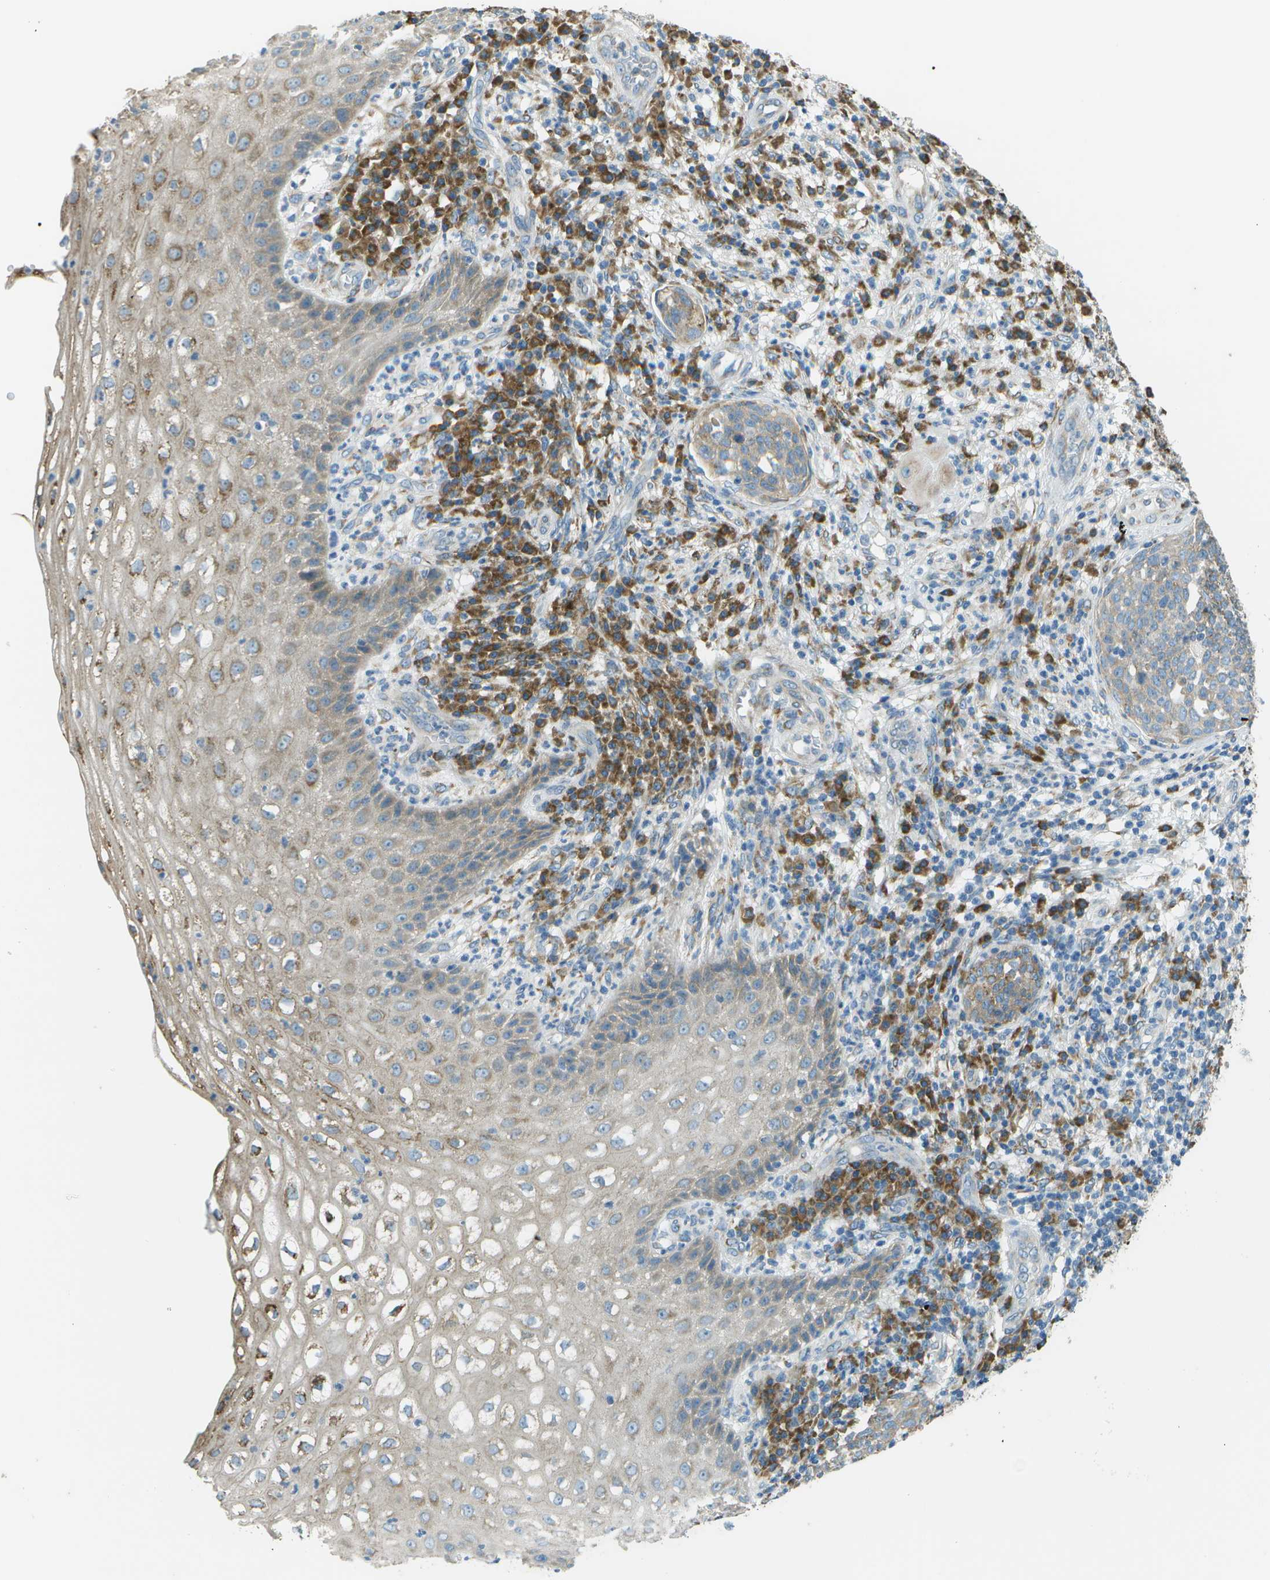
{"staining": {"intensity": "weak", "quantity": "25%-75%", "location": "cytoplasmic/membranous"}, "tissue": "cervical cancer", "cell_type": "Tumor cells", "image_type": "cancer", "snomed": [{"axis": "morphology", "description": "Squamous cell carcinoma, NOS"}, {"axis": "topography", "description": "Cervix"}], "caption": "Immunohistochemistry (IHC) (DAB (3,3'-diaminobenzidine)) staining of cervical cancer reveals weak cytoplasmic/membranous protein staining in about 25%-75% of tumor cells.", "gene": "KCTD3", "patient": {"sex": "female", "age": 34}}